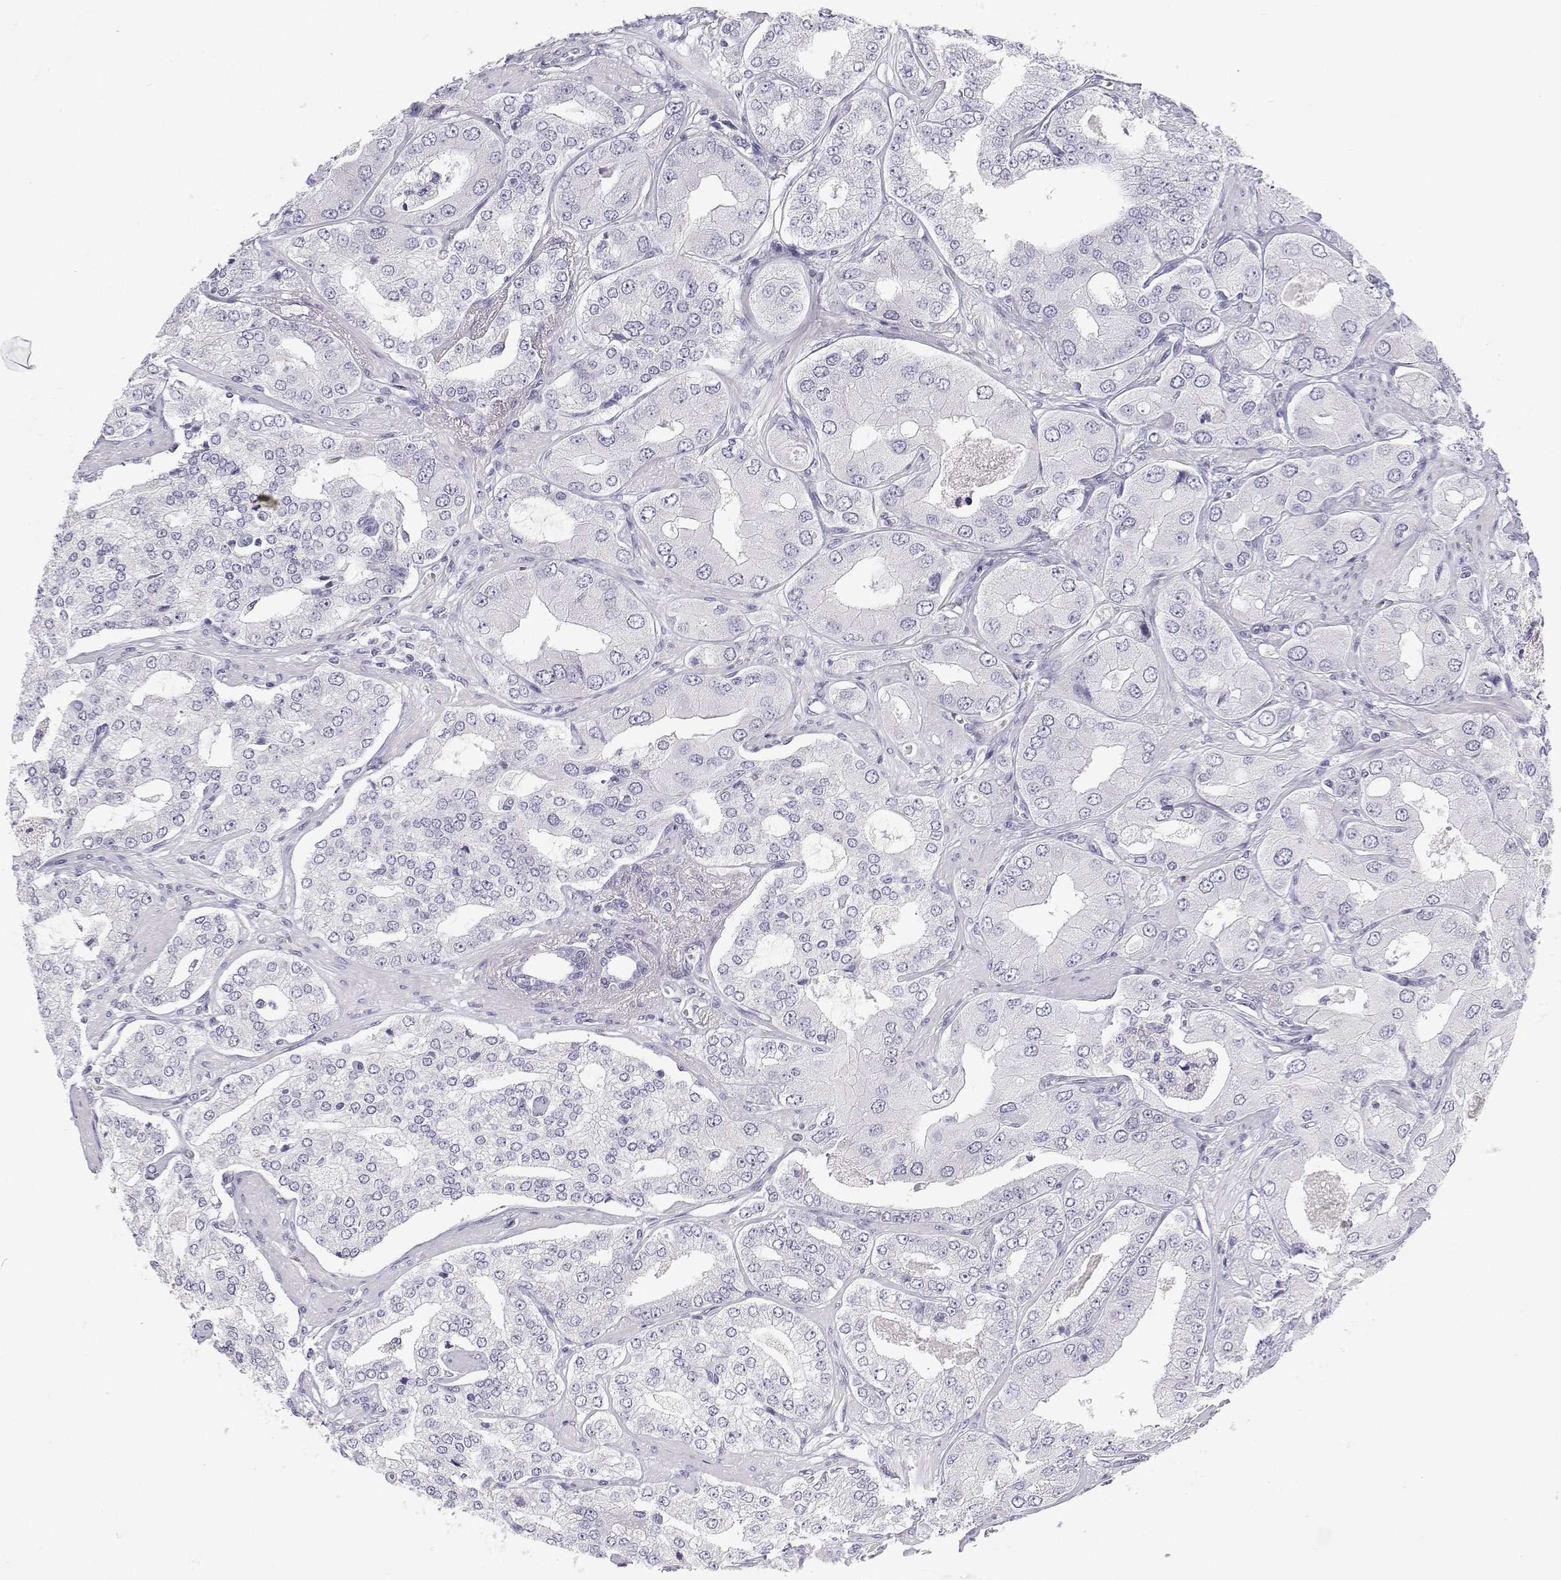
{"staining": {"intensity": "negative", "quantity": "none", "location": "none"}, "tissue": "prostate cancer", "cell_type": "Tumor cells", "image_type": "cancer", "snomed": [{"axis": "morphology", "description": "Adenocarcinoma, Low grade"}, {"axis": "topography", "description": "Prostate"}], "caption": "Immunohistochemistry (IHC) photomicrograph of low-grade adenocarcinoma (prostate) stained for a protein (brown), which demonstrates no staining in tumor cells. (DAB (3,3'-diaminobenzidine) immunohistochemistry (IHC) visualized using brightfield microscopy, high magnification).", "gene": "TTN", "patient": {"sex": "male", "age": 60}}